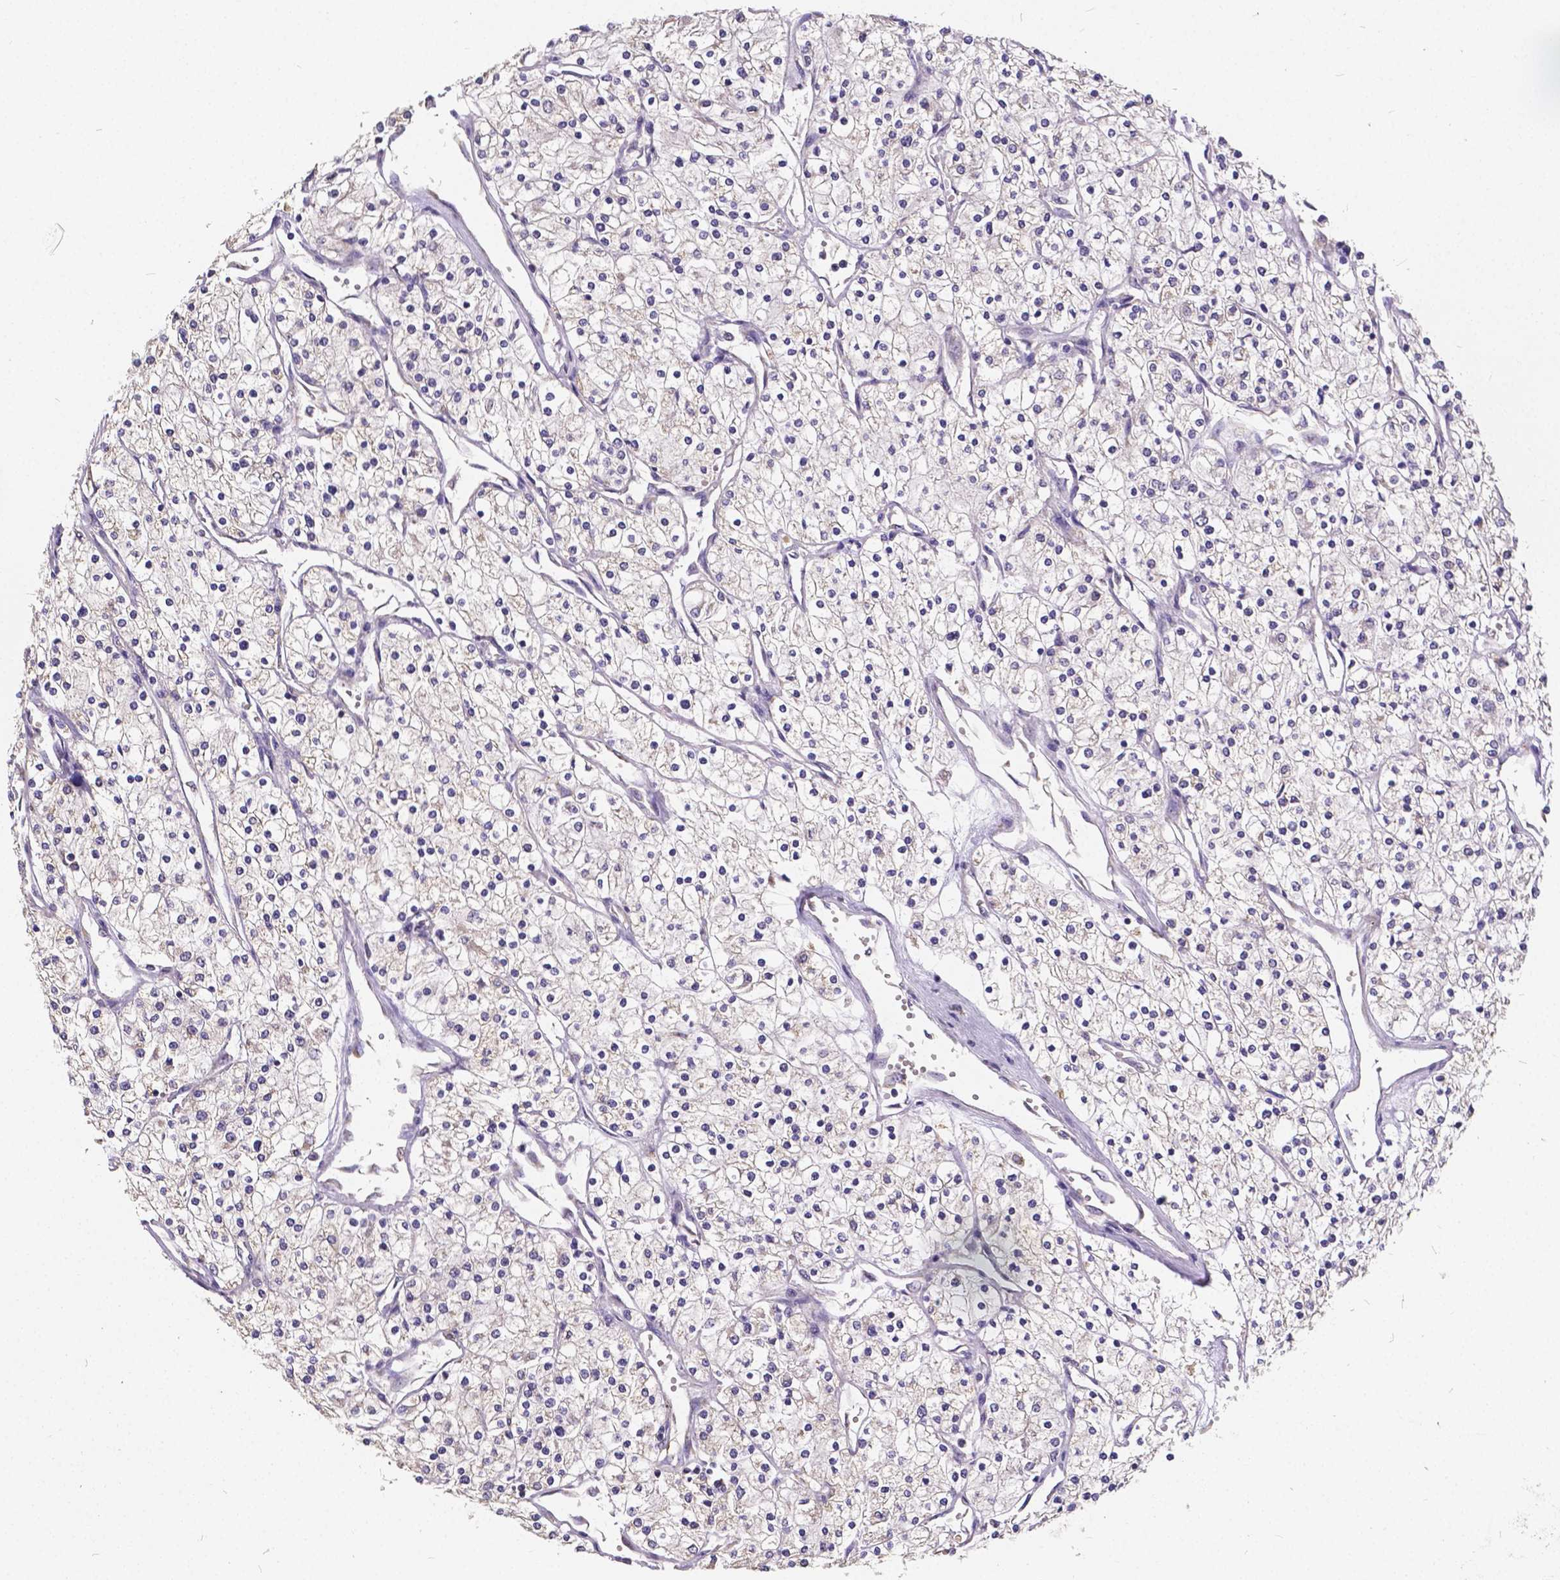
{"staining": {"intensity": "negative", "quantity": "none", "location": "none"}, "tissue": "renal cancer", "cell_type": "Tumor cells", "image_type": "cancer", "snomed": [{"axis": "morphology", "description": "Adenocarcinoma, NOS"}, {"axis": "topography", "description": "Kidney"}], "caption": "IHC image of neoplastic tissue: human renal cancer (adenocarcinoma) stained with DAB (3,3'-diaminobenzidine) reveals no significant protein expression in tumor cells.", "gene": "CTNNA2", "patient": {"sex": "male", "age": 80}}